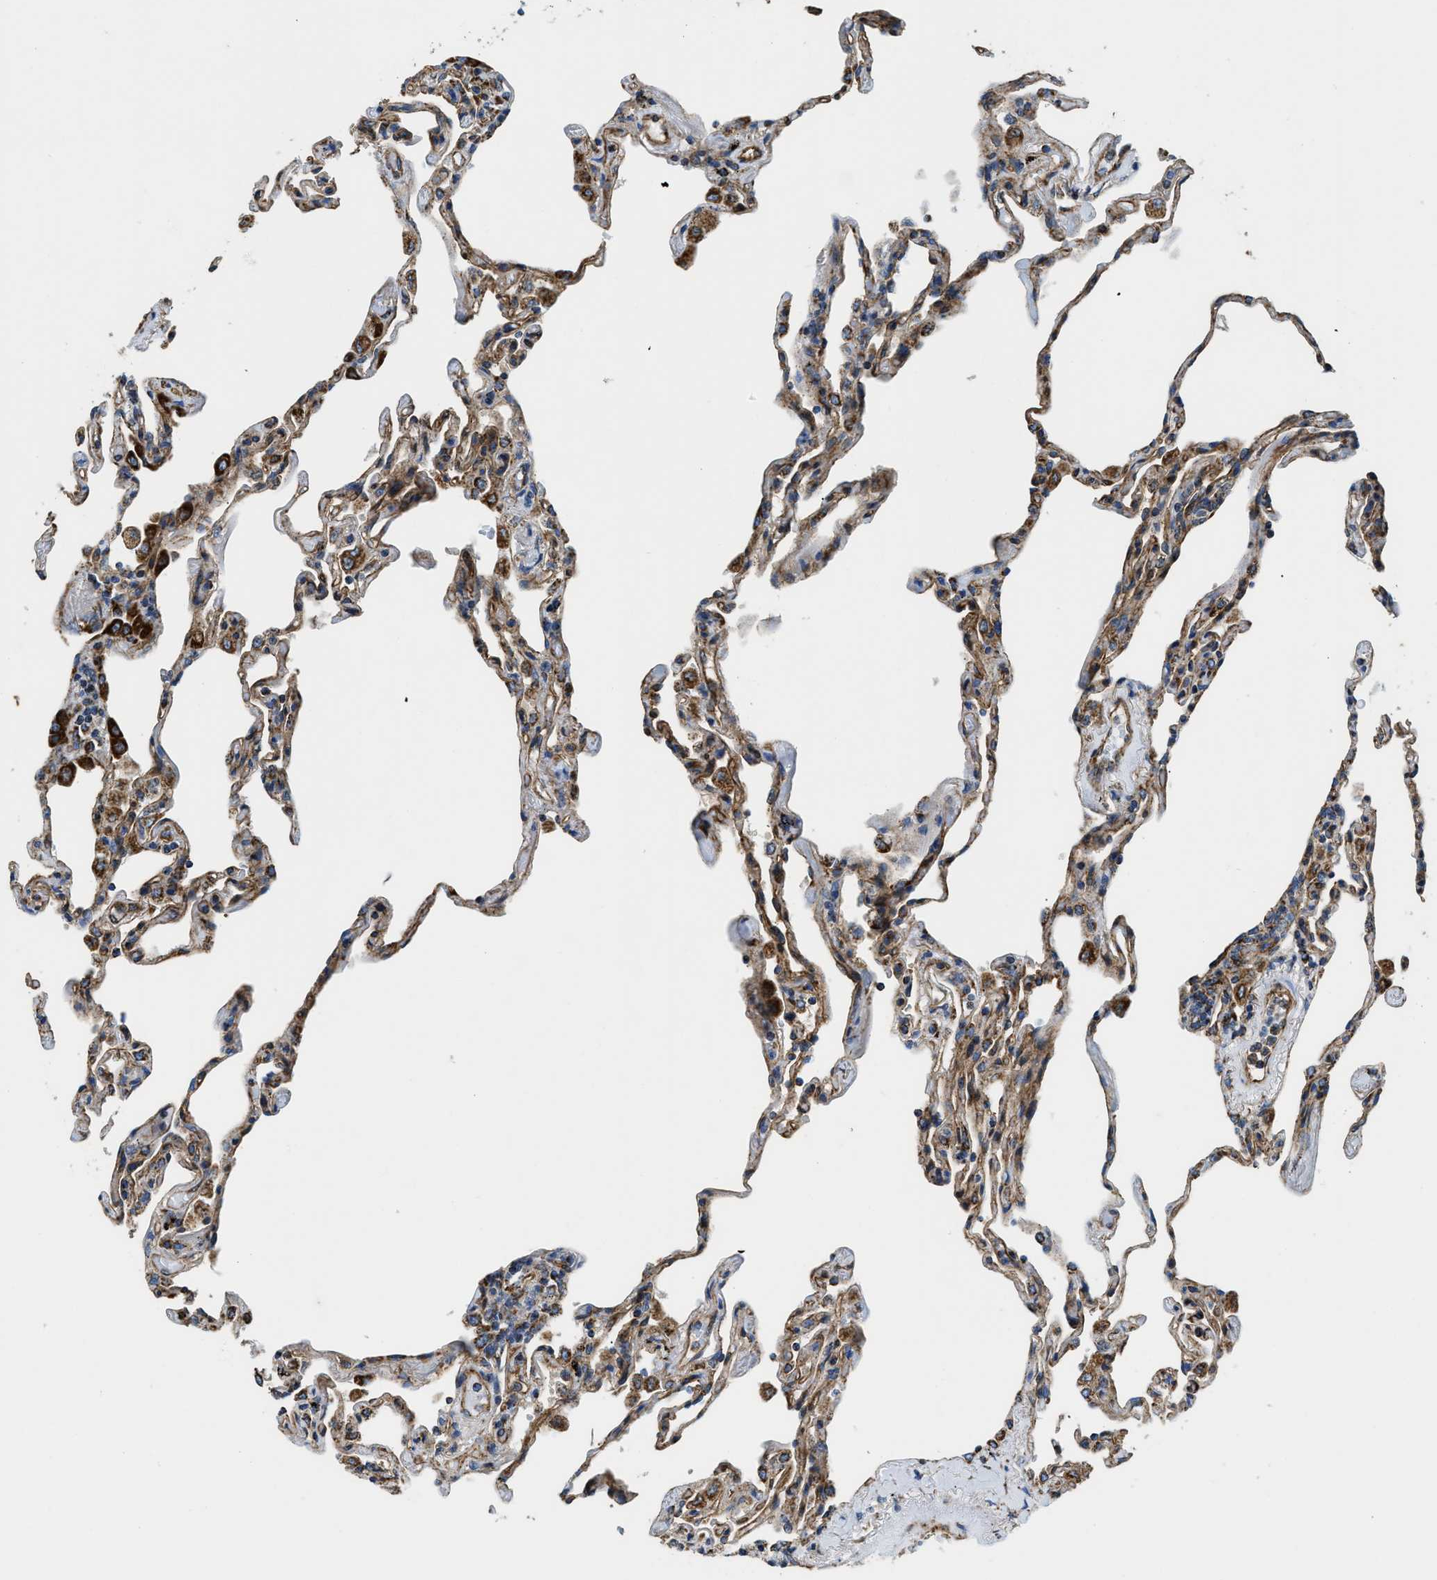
{"staining": {"intensity": "moderate", "quantity": ">75%", "location": "cytoplasmic/membranous"}, "tissue": "lung", "cell_type": "Alveolar cells", "image_type": "normal", "snomed": [{"axis": "morphology", "description": "Normal tissue, NOS"}, {"axis": "topography", "description": "Lung"}], "caption": "Alveolar cells exhibit moderate cytoplasmic/membranous positivity in about >75% of cells in benign lung.", "gene": "STK33", "patient": {"sex": "male", "age": 59}}